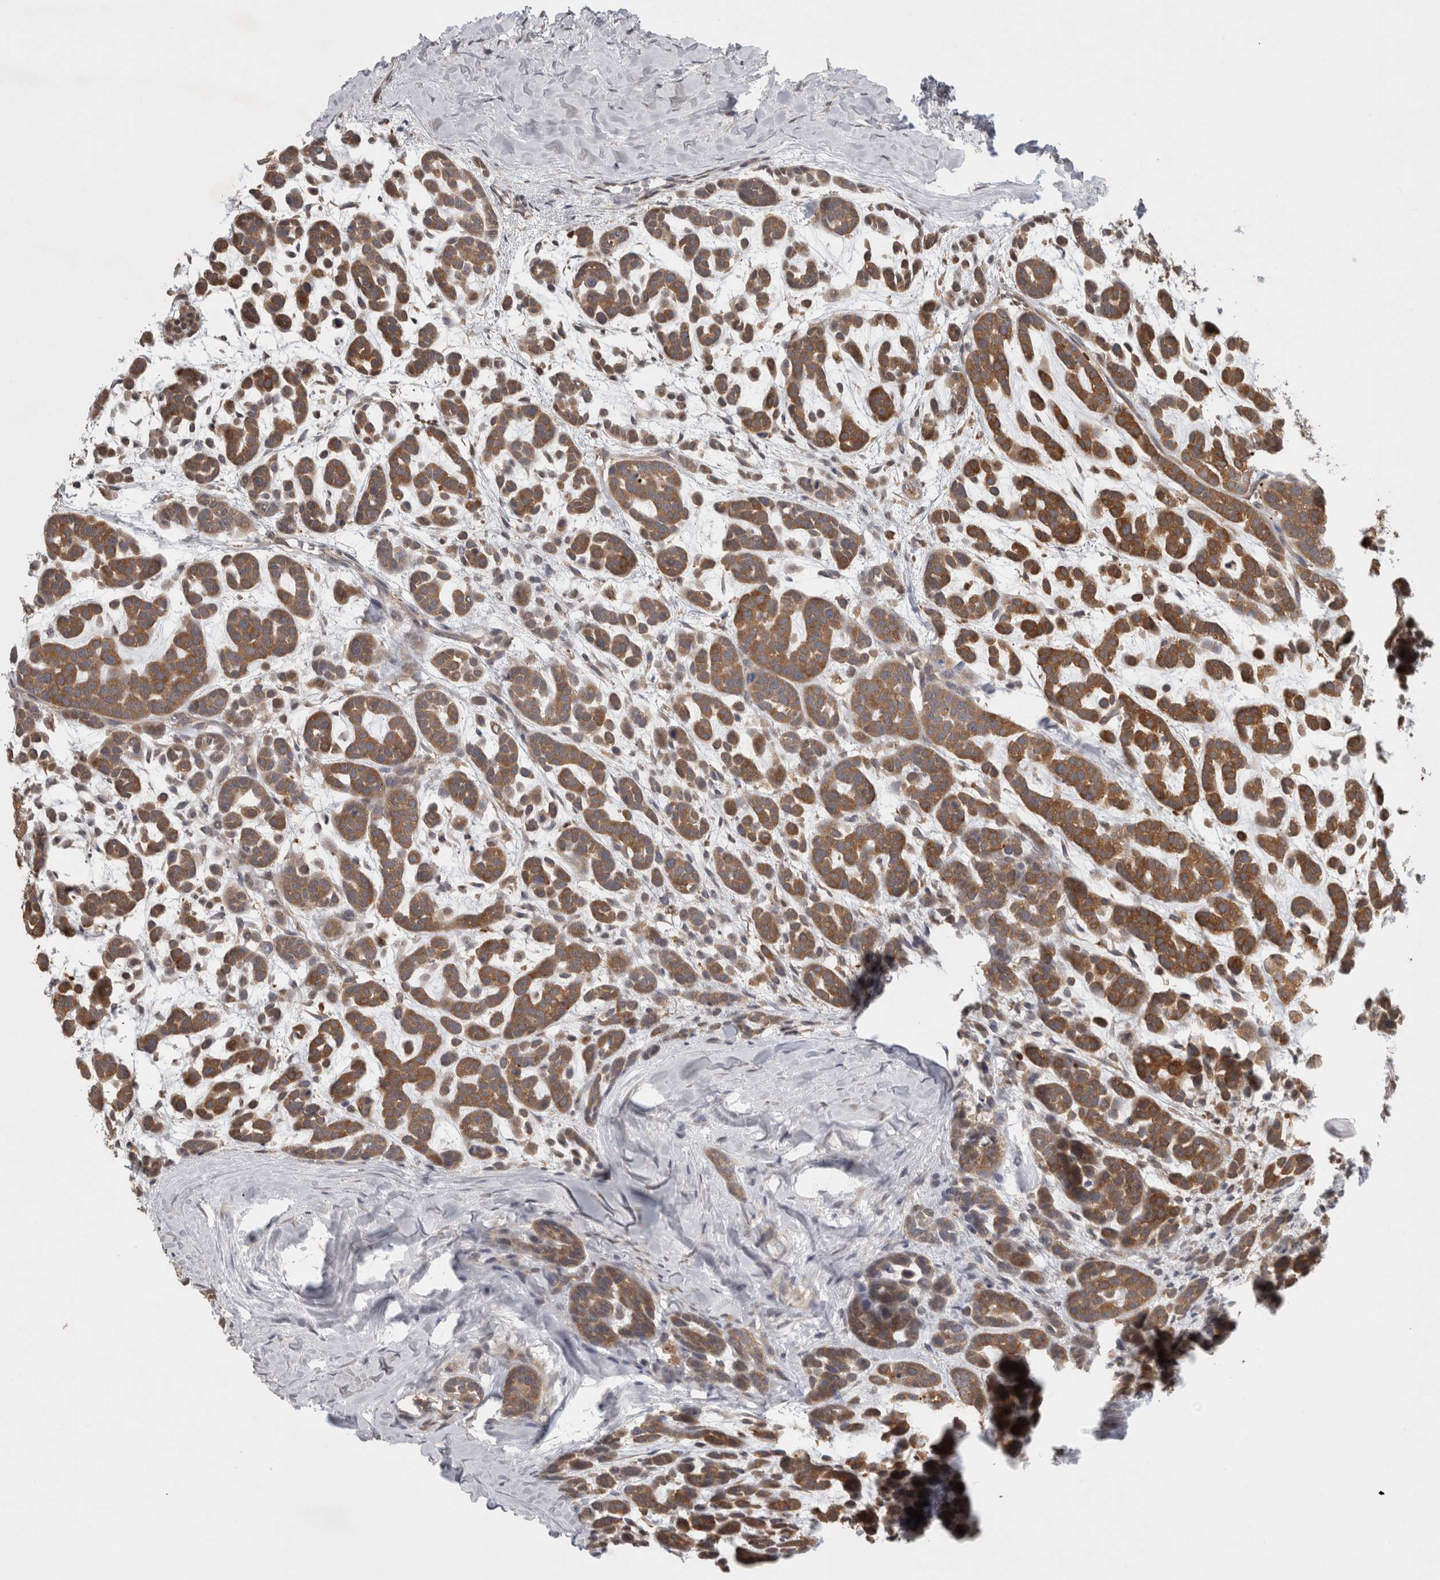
{"staining": {"intensity": "moderate", "quantity": ">75%", "location": "cytoplasmic/membranous"}, "tissue": "head and neck cancer", "cell_type": "Tumor cells", "image_type": "cancer", "snomed": [{"axis": "morphology", "description": "Adenocarcinoma, NOS"}, {"axis": "morphology", "description": "Adenoma, NOS"}, {"axis": "topography", "description": "Head-Neck"}], "caption": "A histopathology image showing moderate cytoplasmic/membranous expression in approximately >75% of tumor cells in head and neck adenocarcinoma, as visualized by brown immunohistochemical staining.", "gene": "PIGP", "patient": {"sex": "female", "age": 55}}